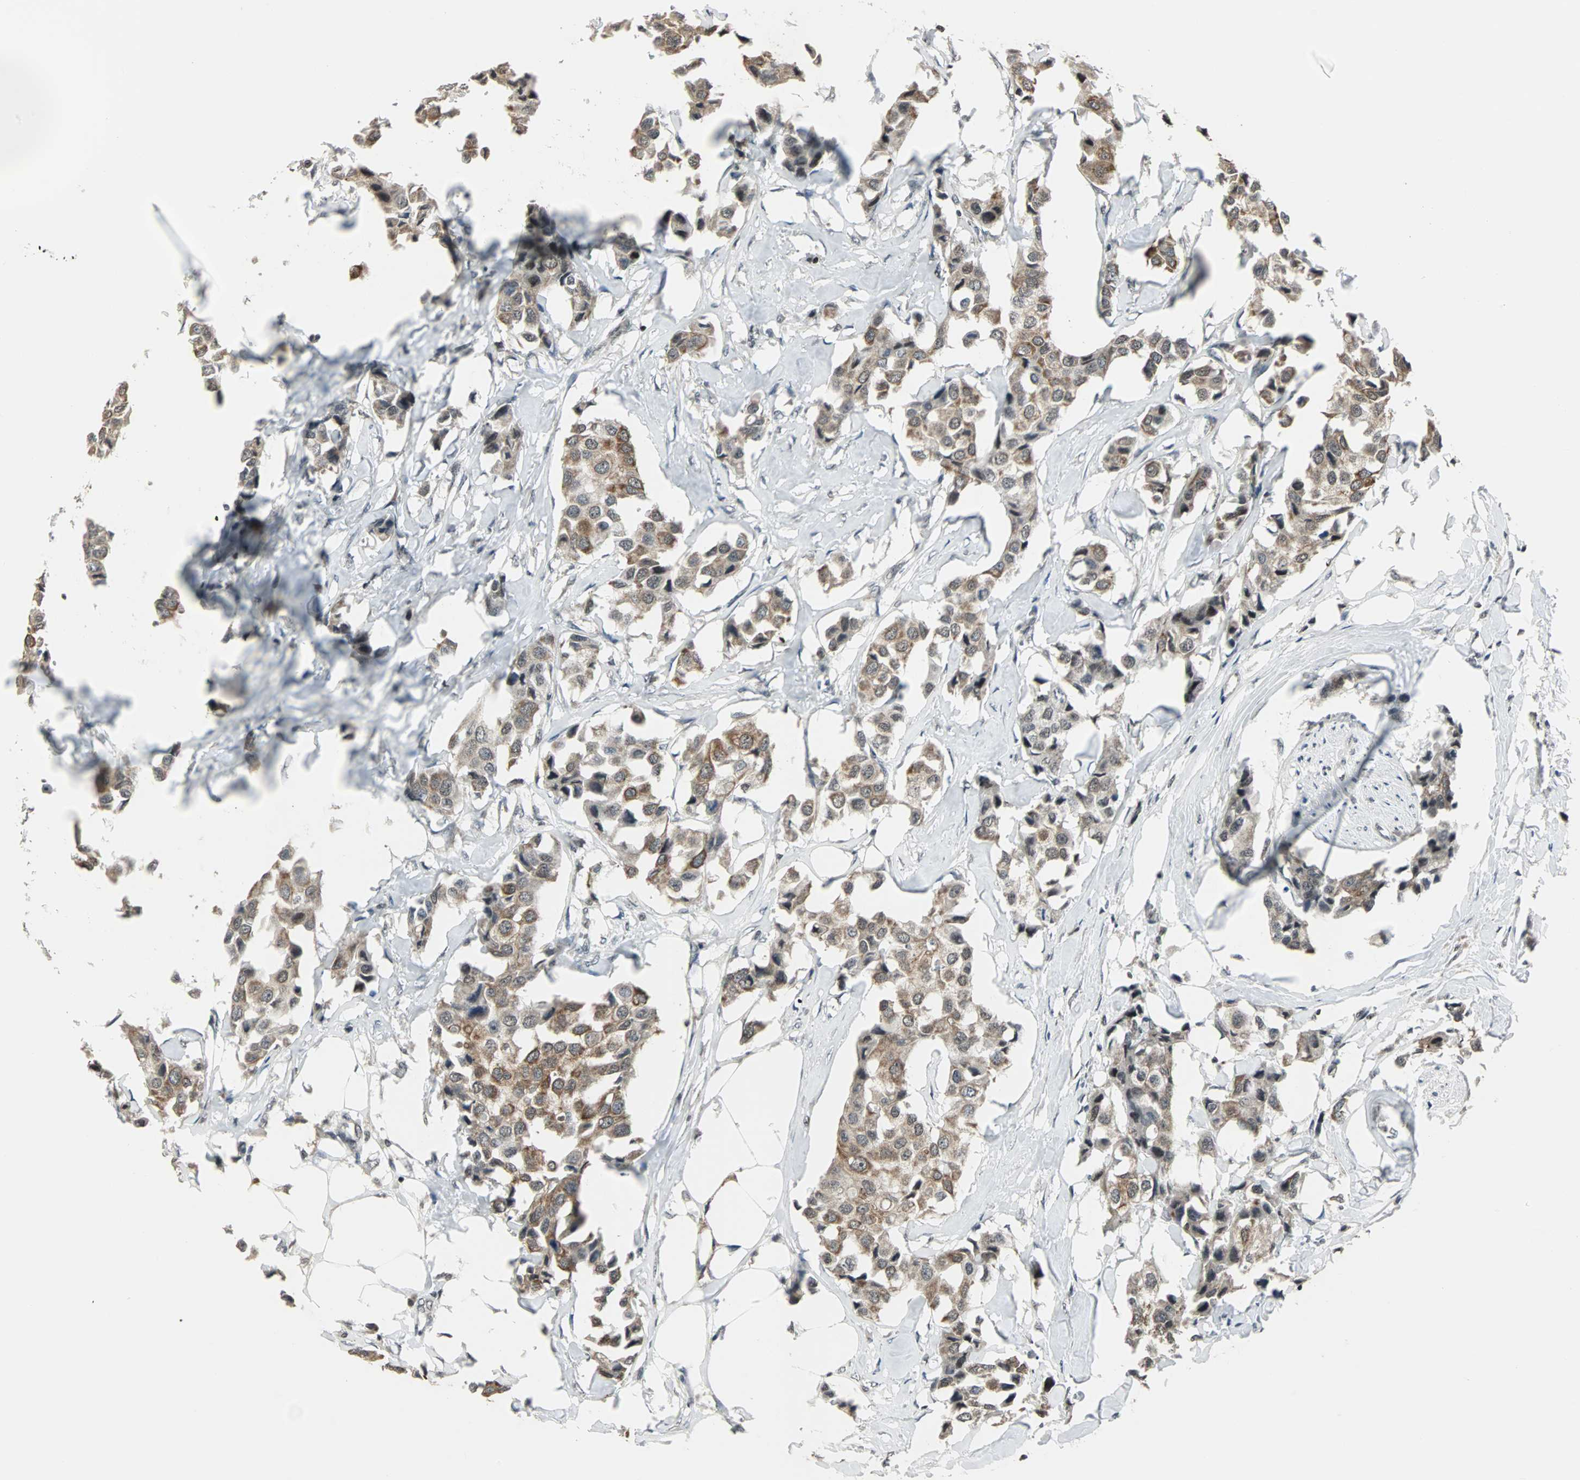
{"staining": {"intensity": "moderate", "quantity": ">75%", "location": "cytoplasmic/membranous"}, "tissue": "breast cancer", "cell_type": "Tumor cells", "image_type": "cancer", "snomed": [{"axis": "morphology", "description": "Duct carcinoma"}, {"axis": "topography", "description": "Breast"}], "caption": "A photomicrograph showing moderate cytoplasmic/membranous expression in about >75% of tumor cells in breast infiltrating ductal carcinoma, as visualized by brown immunohistochemical staining.", "gene": "TERF2IP", "patient": {"sex": "female", "age": 80}}